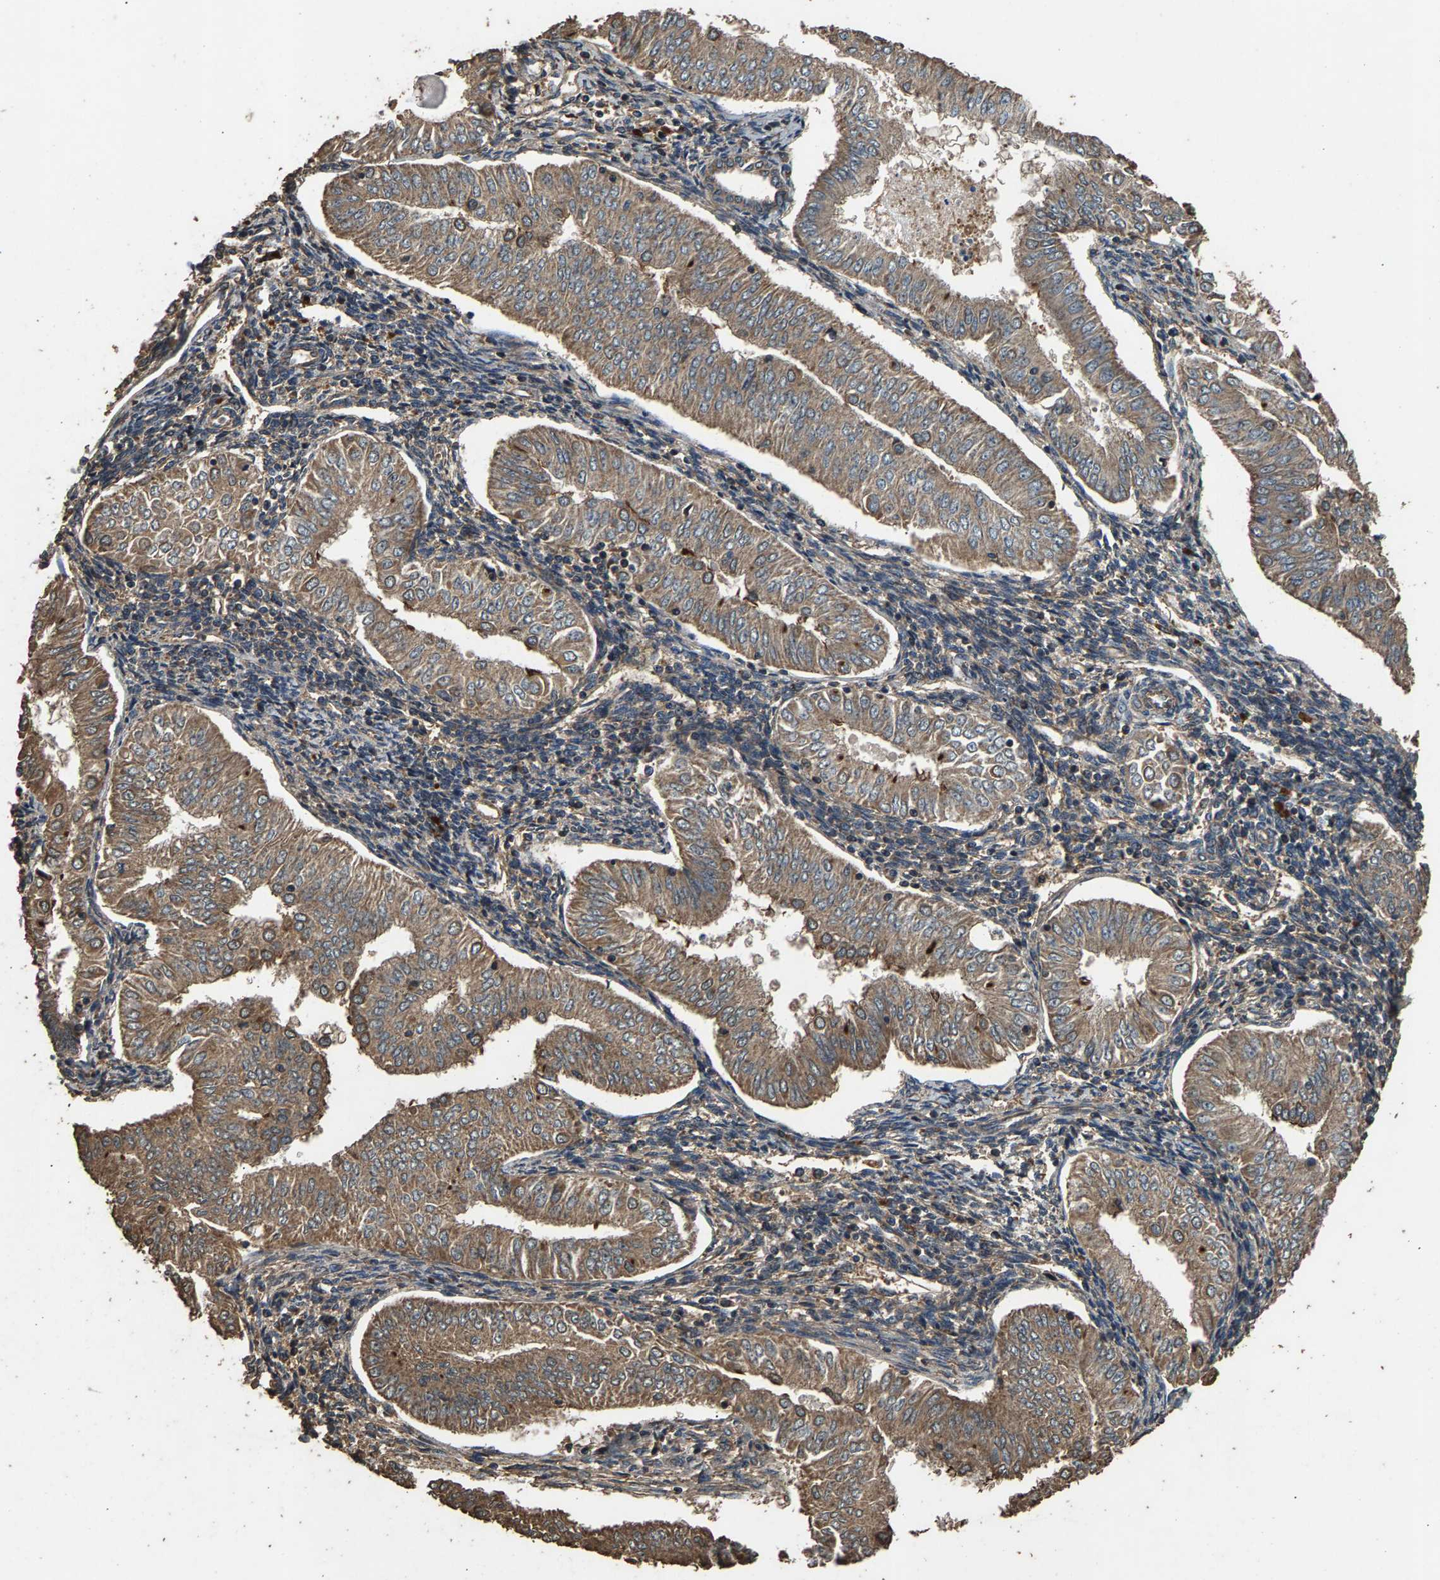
{"staining": {"intensity": "moderate", "quantity": ">75%", "location": "cytoplasmic/membranous"}, "tissue": "endometrial cancer", "cell_type": "Tumor cells", "image_type": "cancer", "snomed": [{"axis": "morphology", "description": "Normal tissue, NOS"}, {"axis": "morphology", "description": "Adenocarcinoma, NOS"}, {"axis": "topography", "description": "Endometrium"}], "caption": "Human adenocarcinoma (endometrial) stained with a protein marker shows moderate staining in tumor cells.", "gene": "MRPL27", "patient": {"sex": "female", "age": 53}}